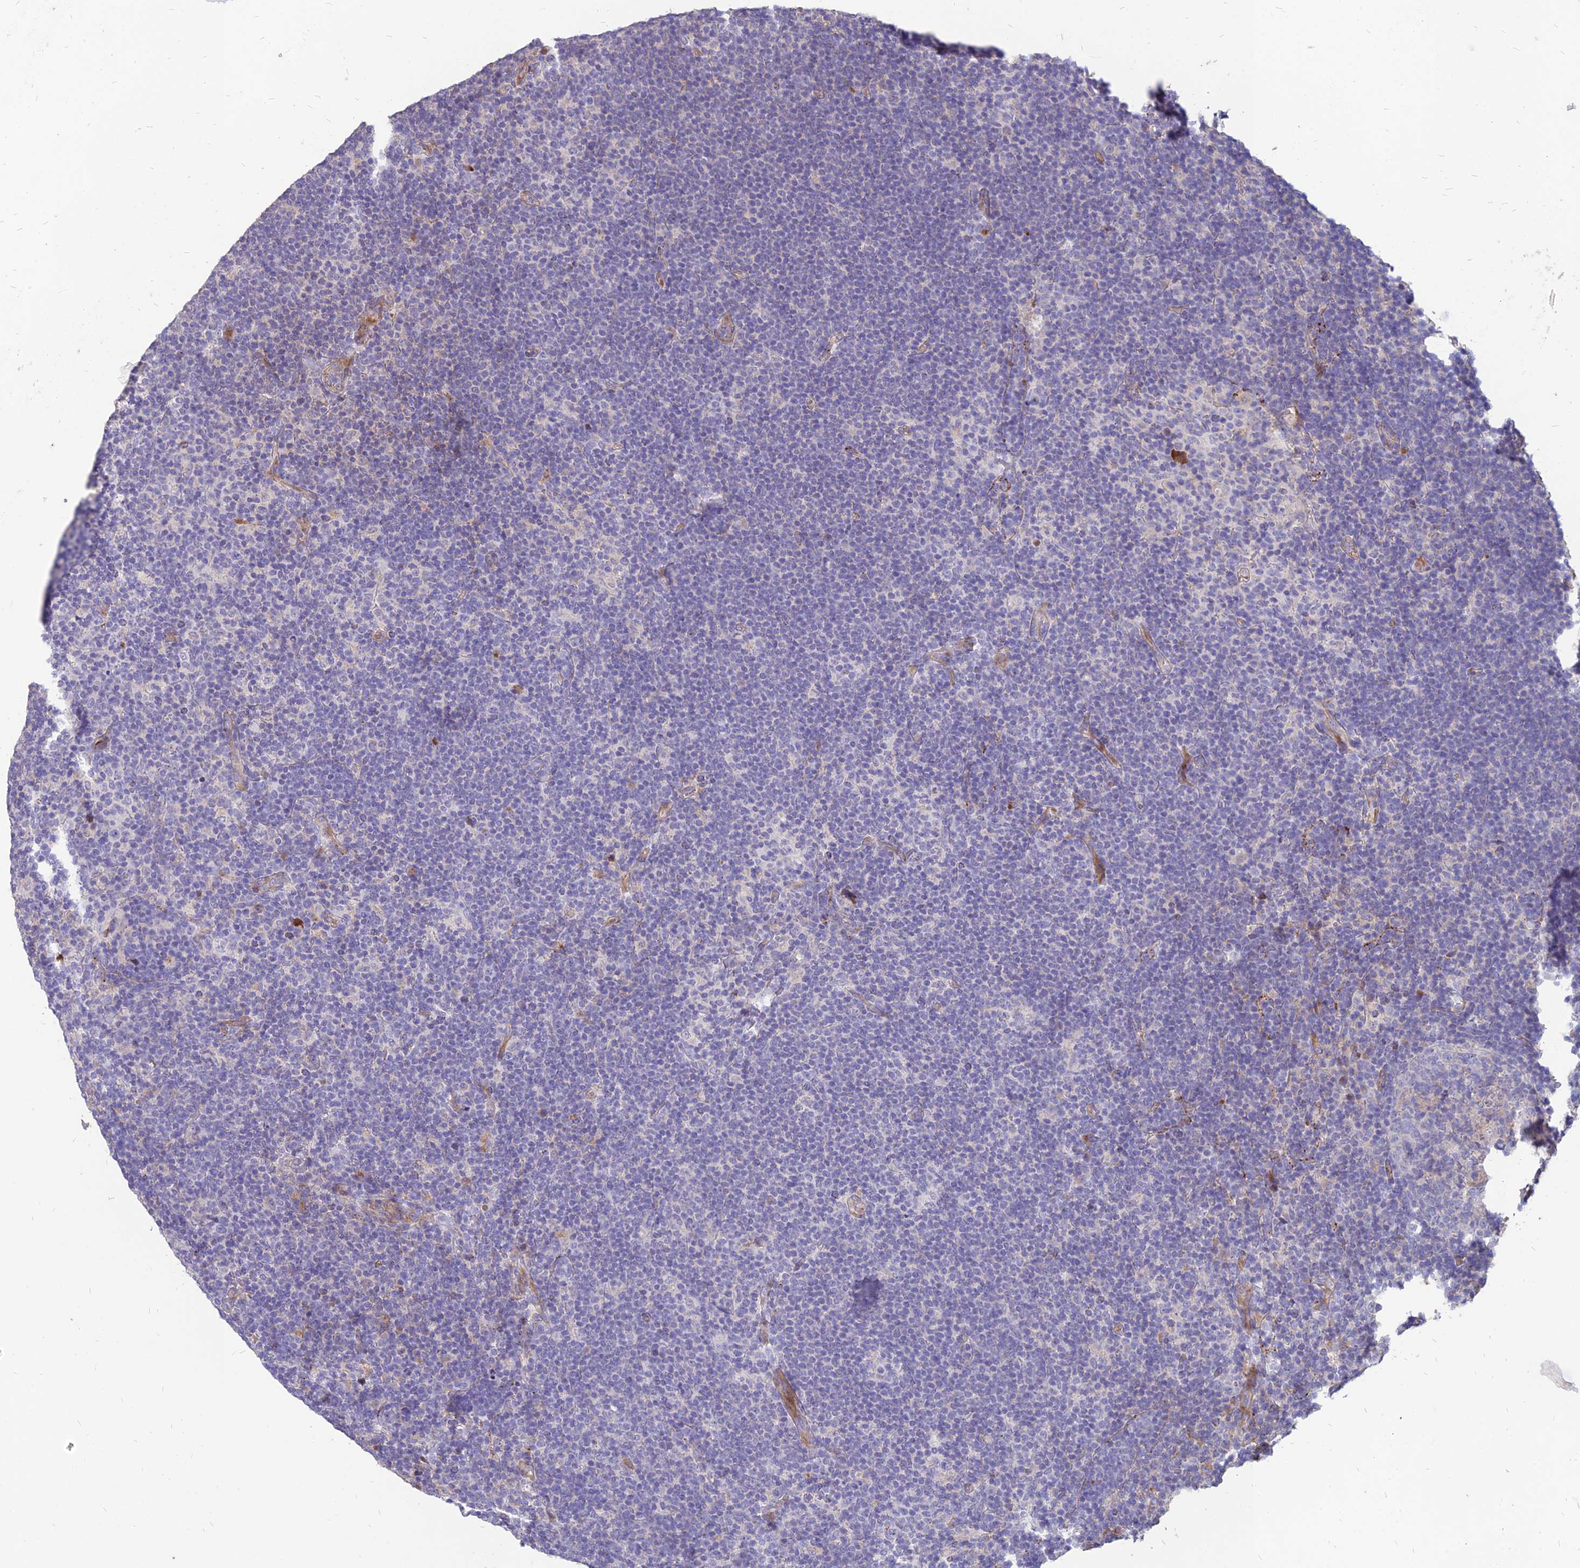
{"staining": {"intensity": "negative", "quantity": "none", "location": "none"}, "tissue": "lymphoma", "cell_type": "Tumor cells", "image_type": "cancer", "snomed": [{"axis": "morphology", "description": "Hodgkin's disease, NOS"}, {"axis": "topography", "description": "Lymph node"}], "caption": "Immunohistochemistry micrograph of human lymphoma stained for a protein (brown), which displays no expression in tumor cells.", "gene": "ST3GAL6", "patient": {"sex": "female", "age": 57}}